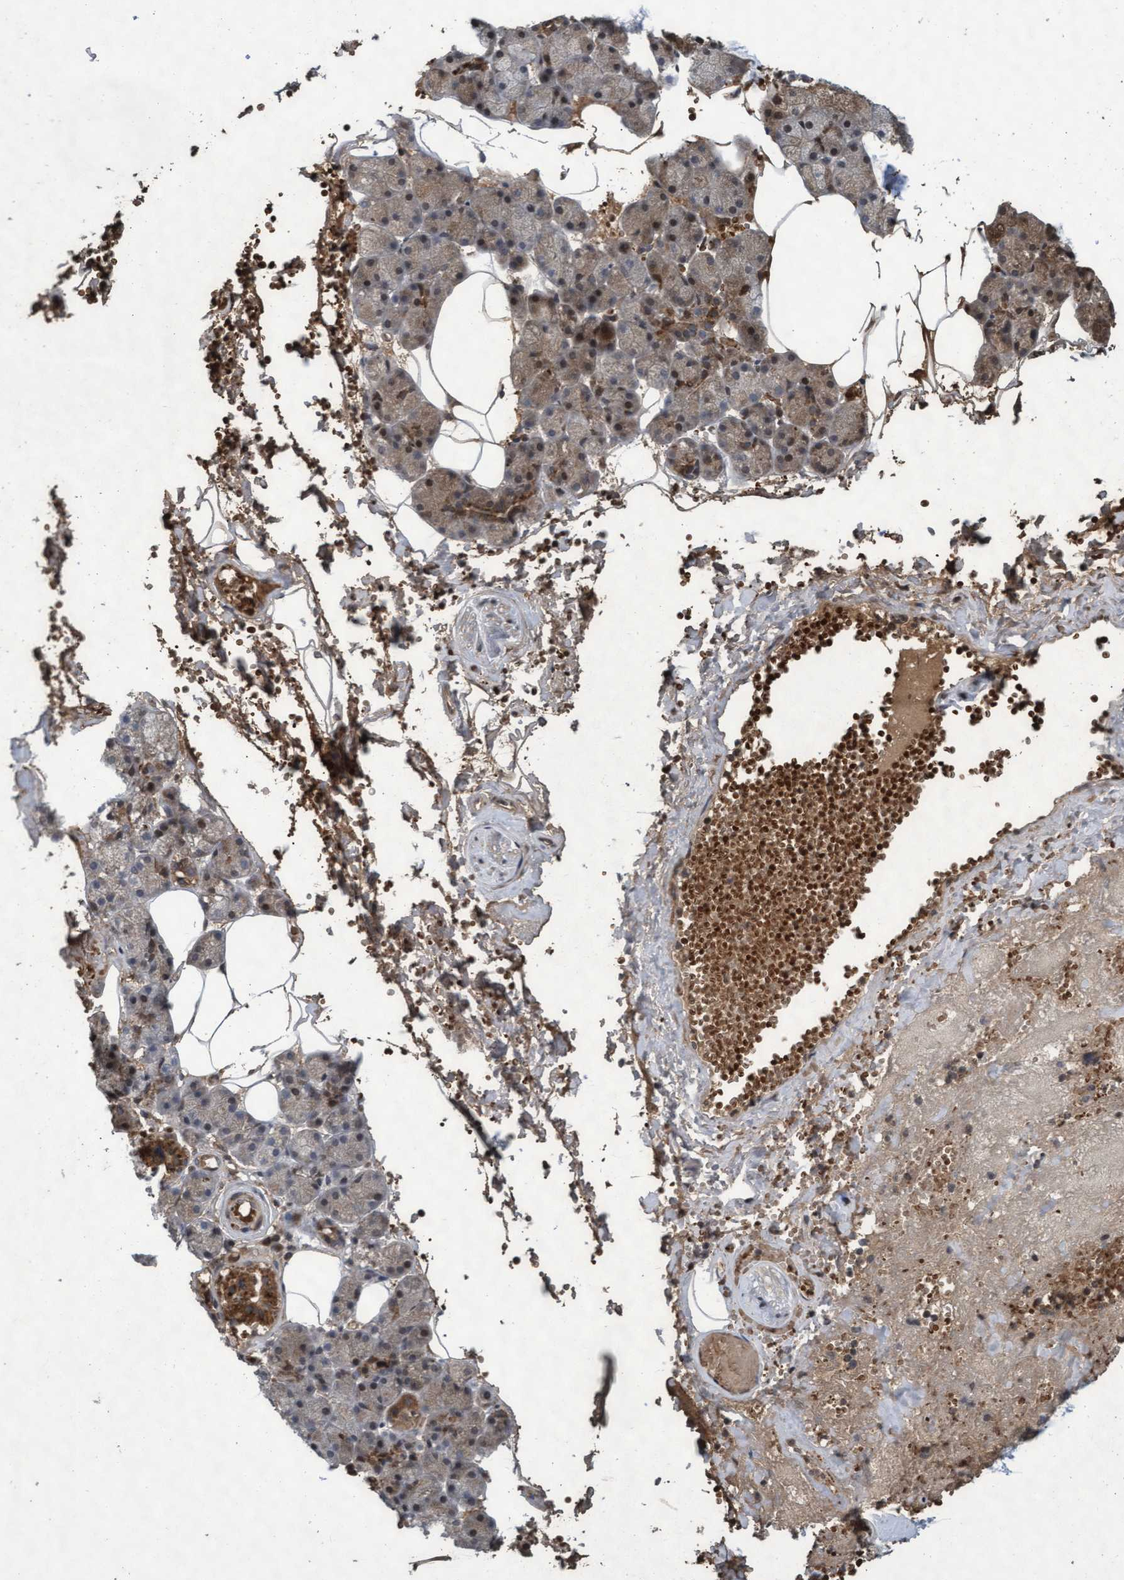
{"staining": {"intensity": "moderate", "quantity": "25%-75%", "location": "cytoplasmic/membranous"}, "tissue": "salivary gland", "cell_type": "Glandular cells", "image_type": "normal", "snomed": [{"axis": "morphology", "description": "Normal tissue, NOS"}, {"axis": "topography", "description": "Salivary gland"}], "caption": "A brown stain labels moderate cytoplasmic/membranous expression of a protein in glandular cells of unremarkable human salivary gland. (IHC, brightfield microscopy, high magnification).", "gene": "KCNC2", "patient": {"sex": "male", "age": 62}}